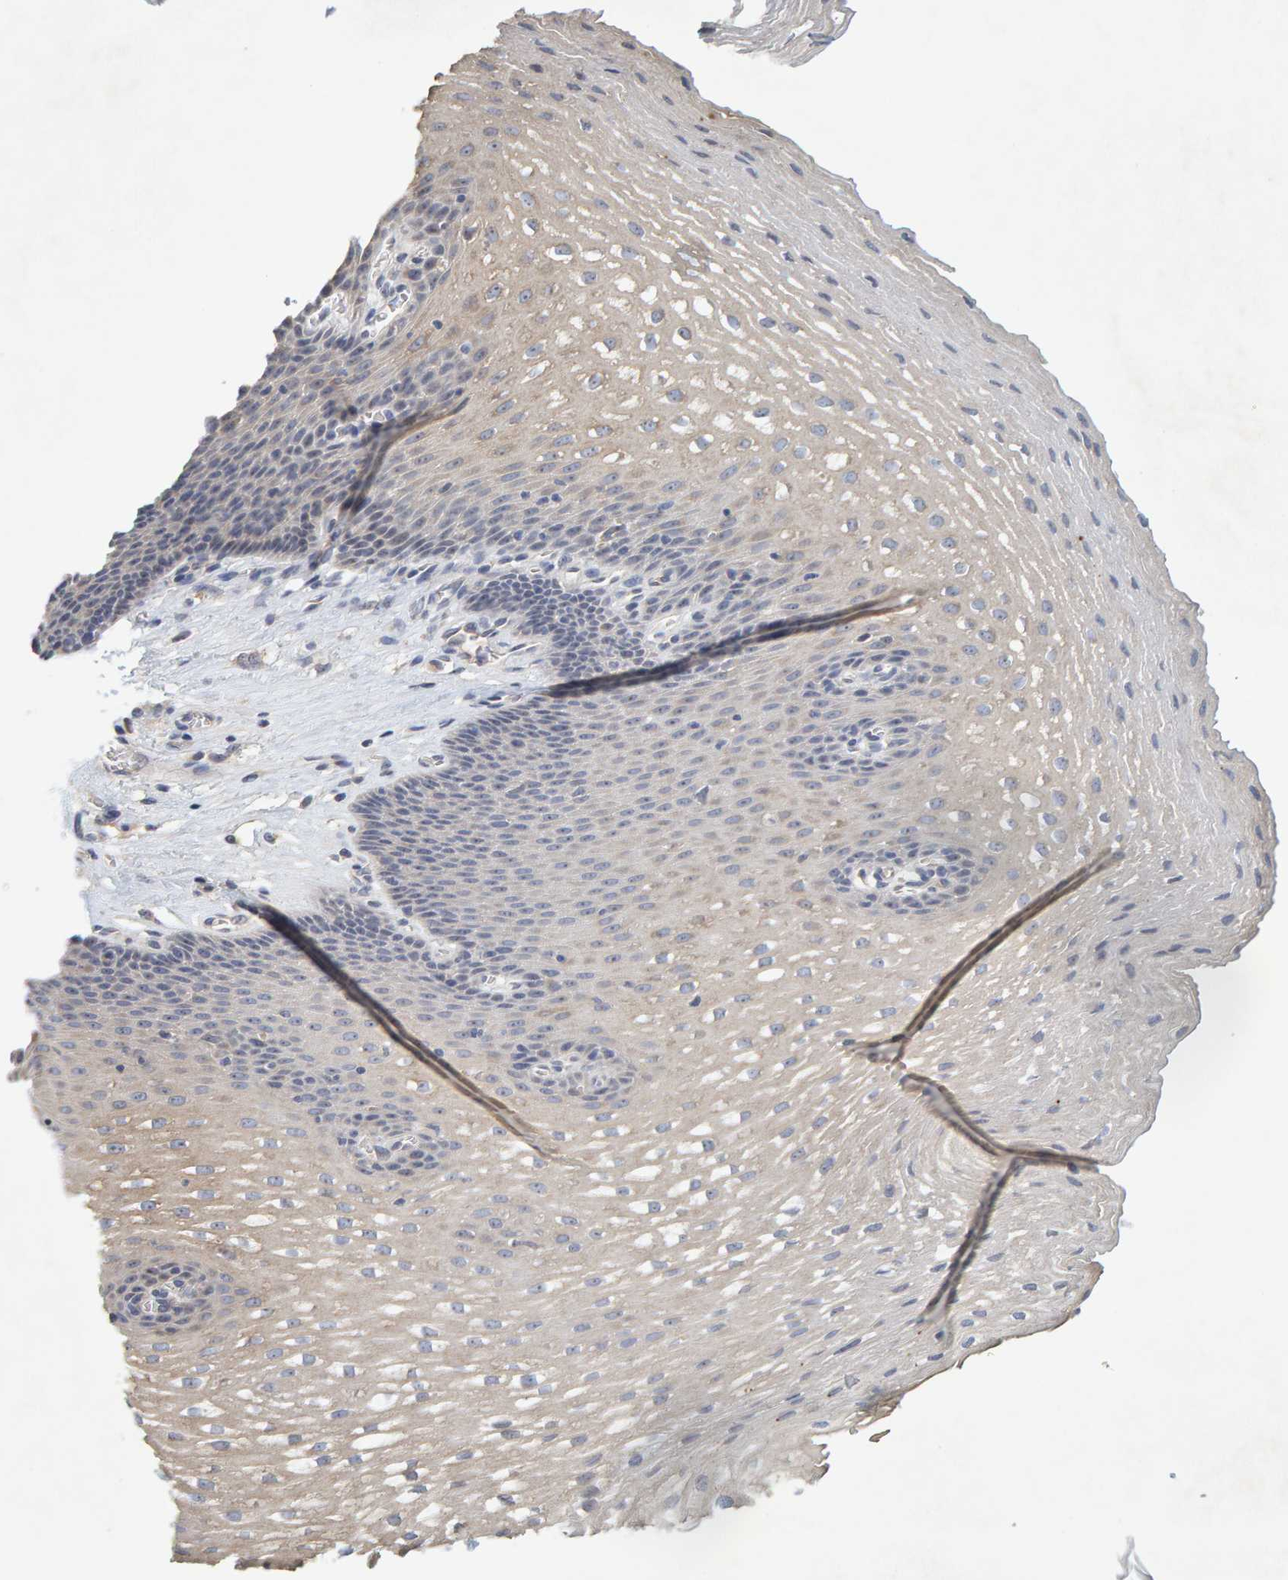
{"staining": {"intensity": "negative", "quantity": "none", "location": "none"}, "tissue": "esophagus", "cell_type": "Squamous epithelial cells", "image_type": "normal", "snomed": [{"axis": "morphology", "description": "Normal tissue, NOS"}, {"axis": "topography", "description": "Esophagus"}], "caption": "The photomicrograph demonstrates no staining of squamous epithelial cells in benign esophagus.", "gene": "ZNF77", "patient": {"sex": "male", "age": 48}}